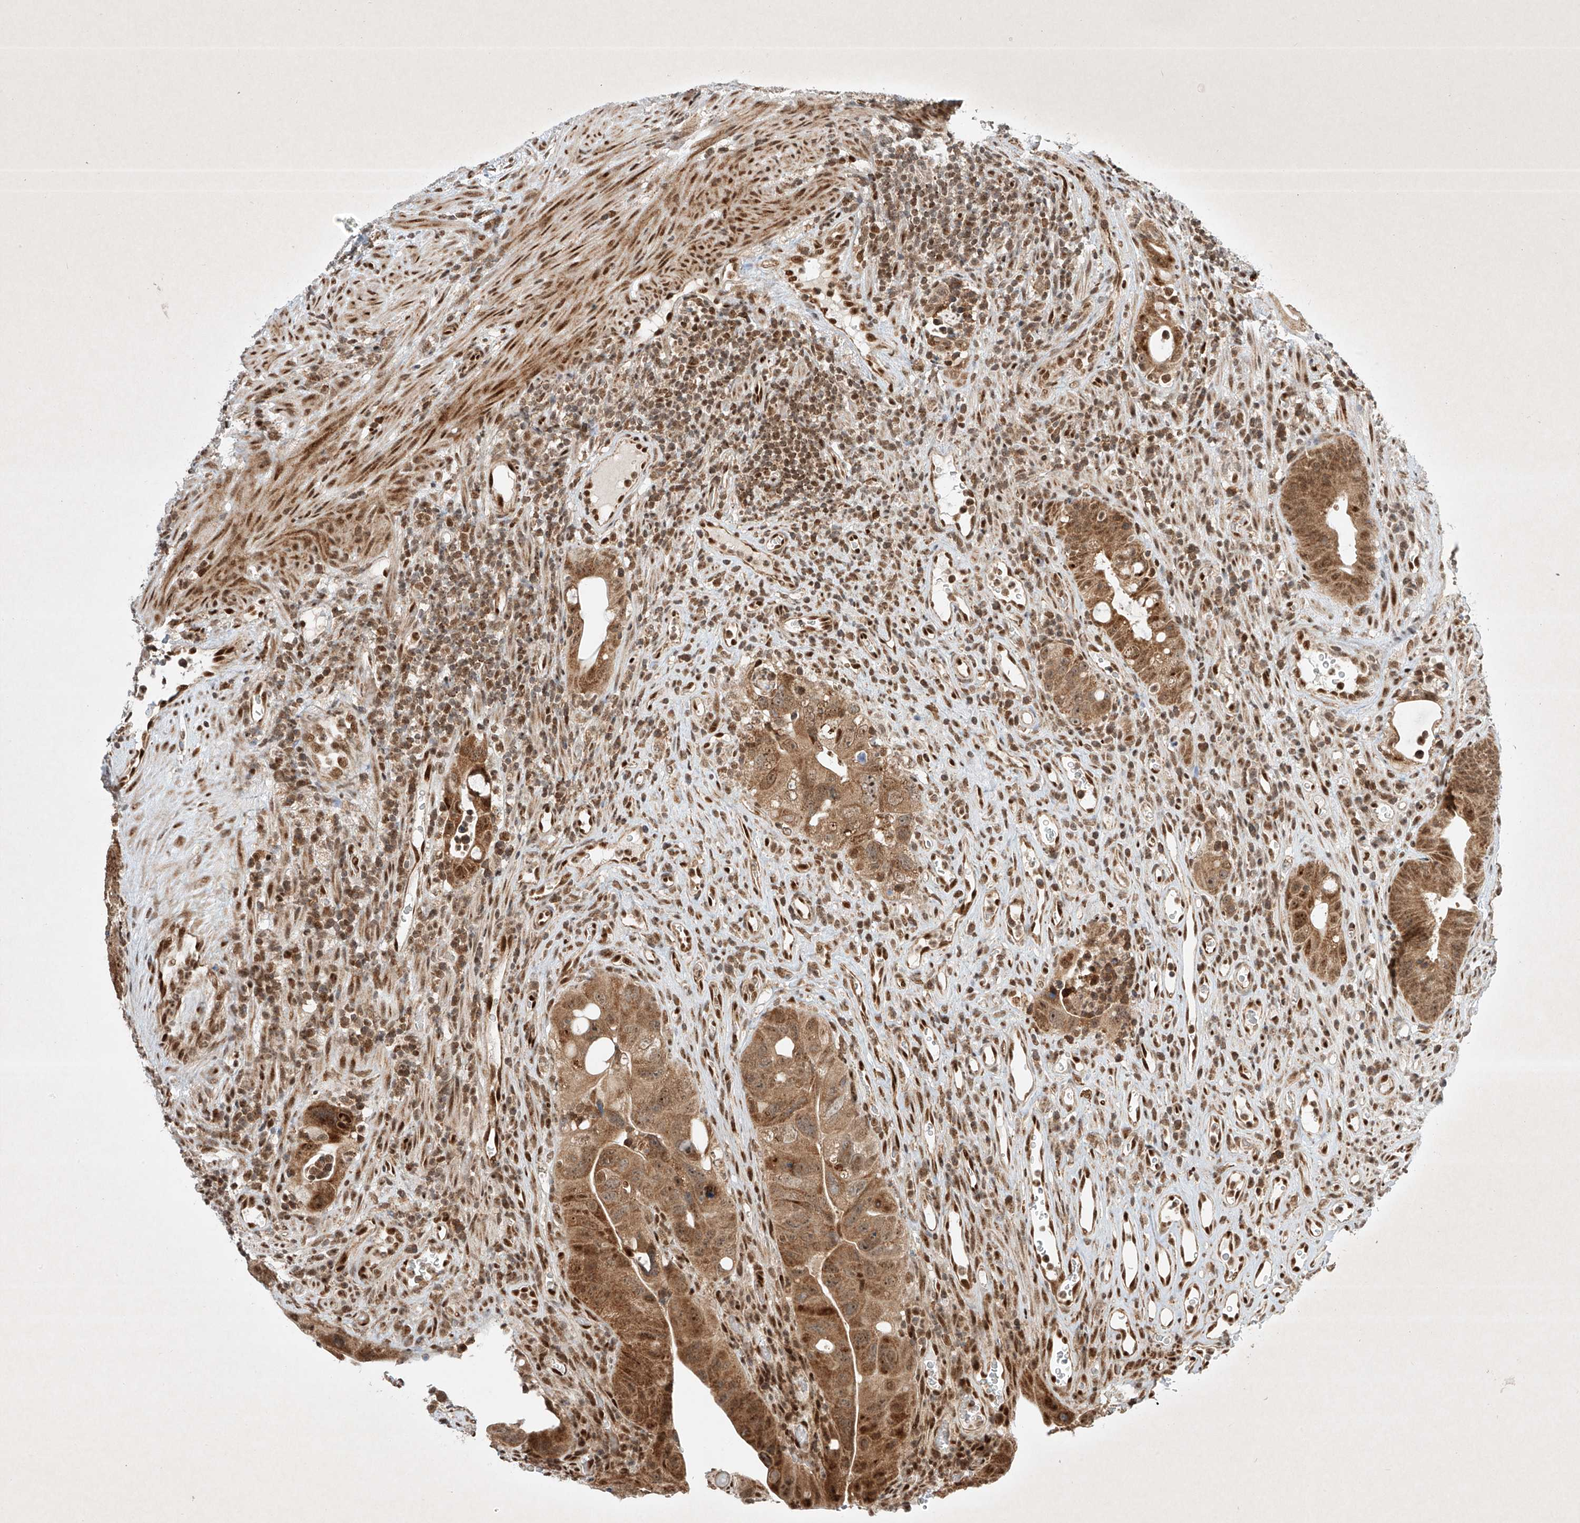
{"staining": {"intensity": "moderate", "quantity": ">75%", "location": "cytoplasmic/membranous,nuclear"}, "tissue": "colorectal cancer", "cell_type": "Tumor cells", "image_type": "cancer", "snomed": [{"axis": "morphology", "description": "Adenocarcinoma, NOS"}, {"axis": "topography", "description": "Rectum"}], "caption": "Immunohistochemical staining of colorectal adenocarcinoma demonstrates moderate cytoplasmic/membranous and nuclear protein positivity in about >75% of tumor cells. The staining is performed using DAB brown chromogen to label protein expression. The nuclei are counter-stained blue using hematoxylin.", "gene": "EPG5", "patient": {"sex": "male", "age": 59}}